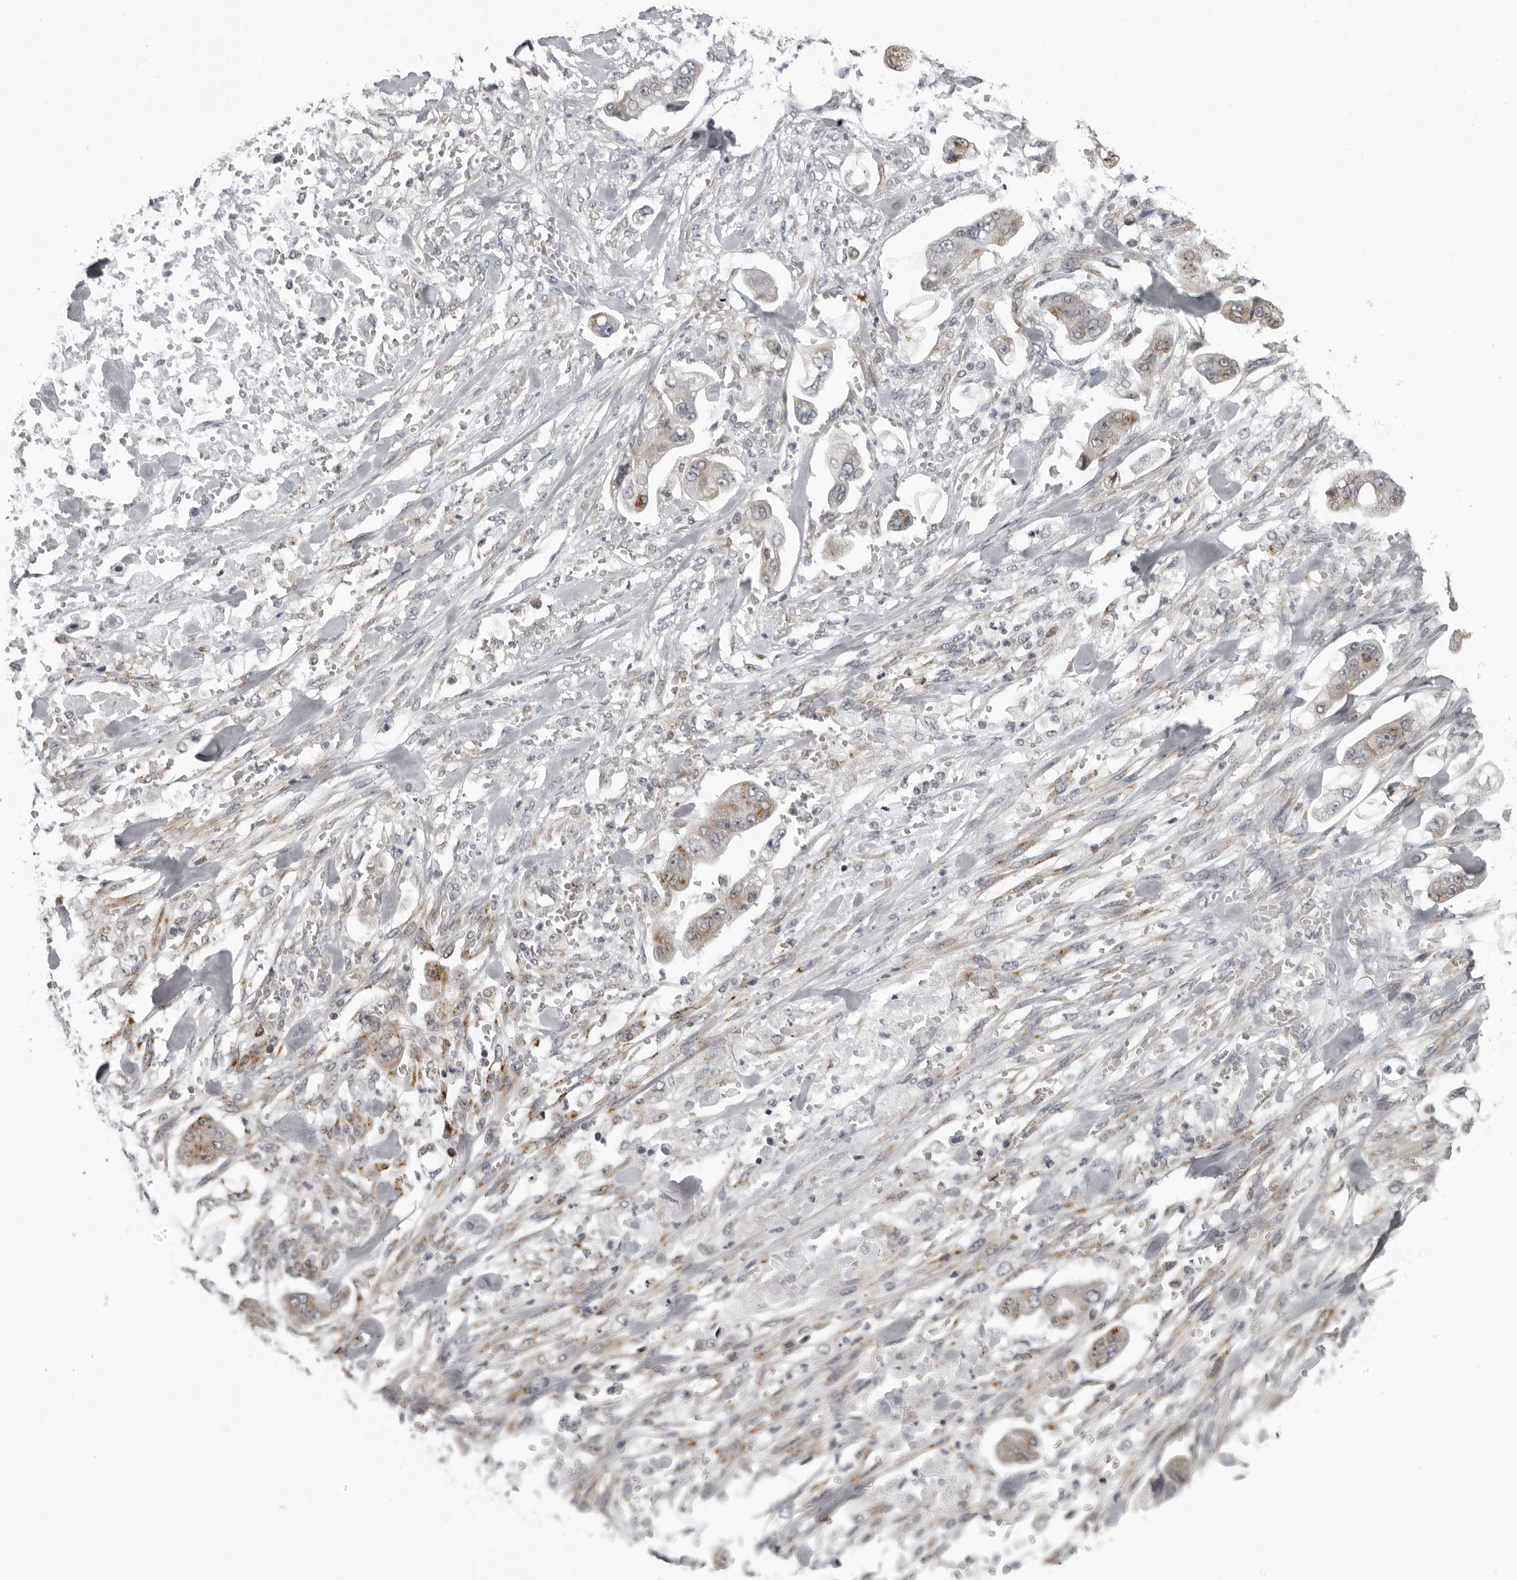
{"staining": {"intensity": "weak", "quantity": "25%-75%", "location": "cytoplasmic/membranous"}, "tissue": "stomach cancer", "cell_type": "Tumor cells", "image_type": "cancer", "snomed": [{"axis": "morphology", "description": "Adenocarcinoma, NOS"}, {"axis": "topography", "description": "Stomach"}], "caption": "Immunohistochemical staining of stomach adenocarcinoma reveals low levels of weak cytoplasmic/membranous expression in approximately 25%-75% of tumor cells.", "gene": "RTCA", "patient": {"sex": "male", "age": 62}}